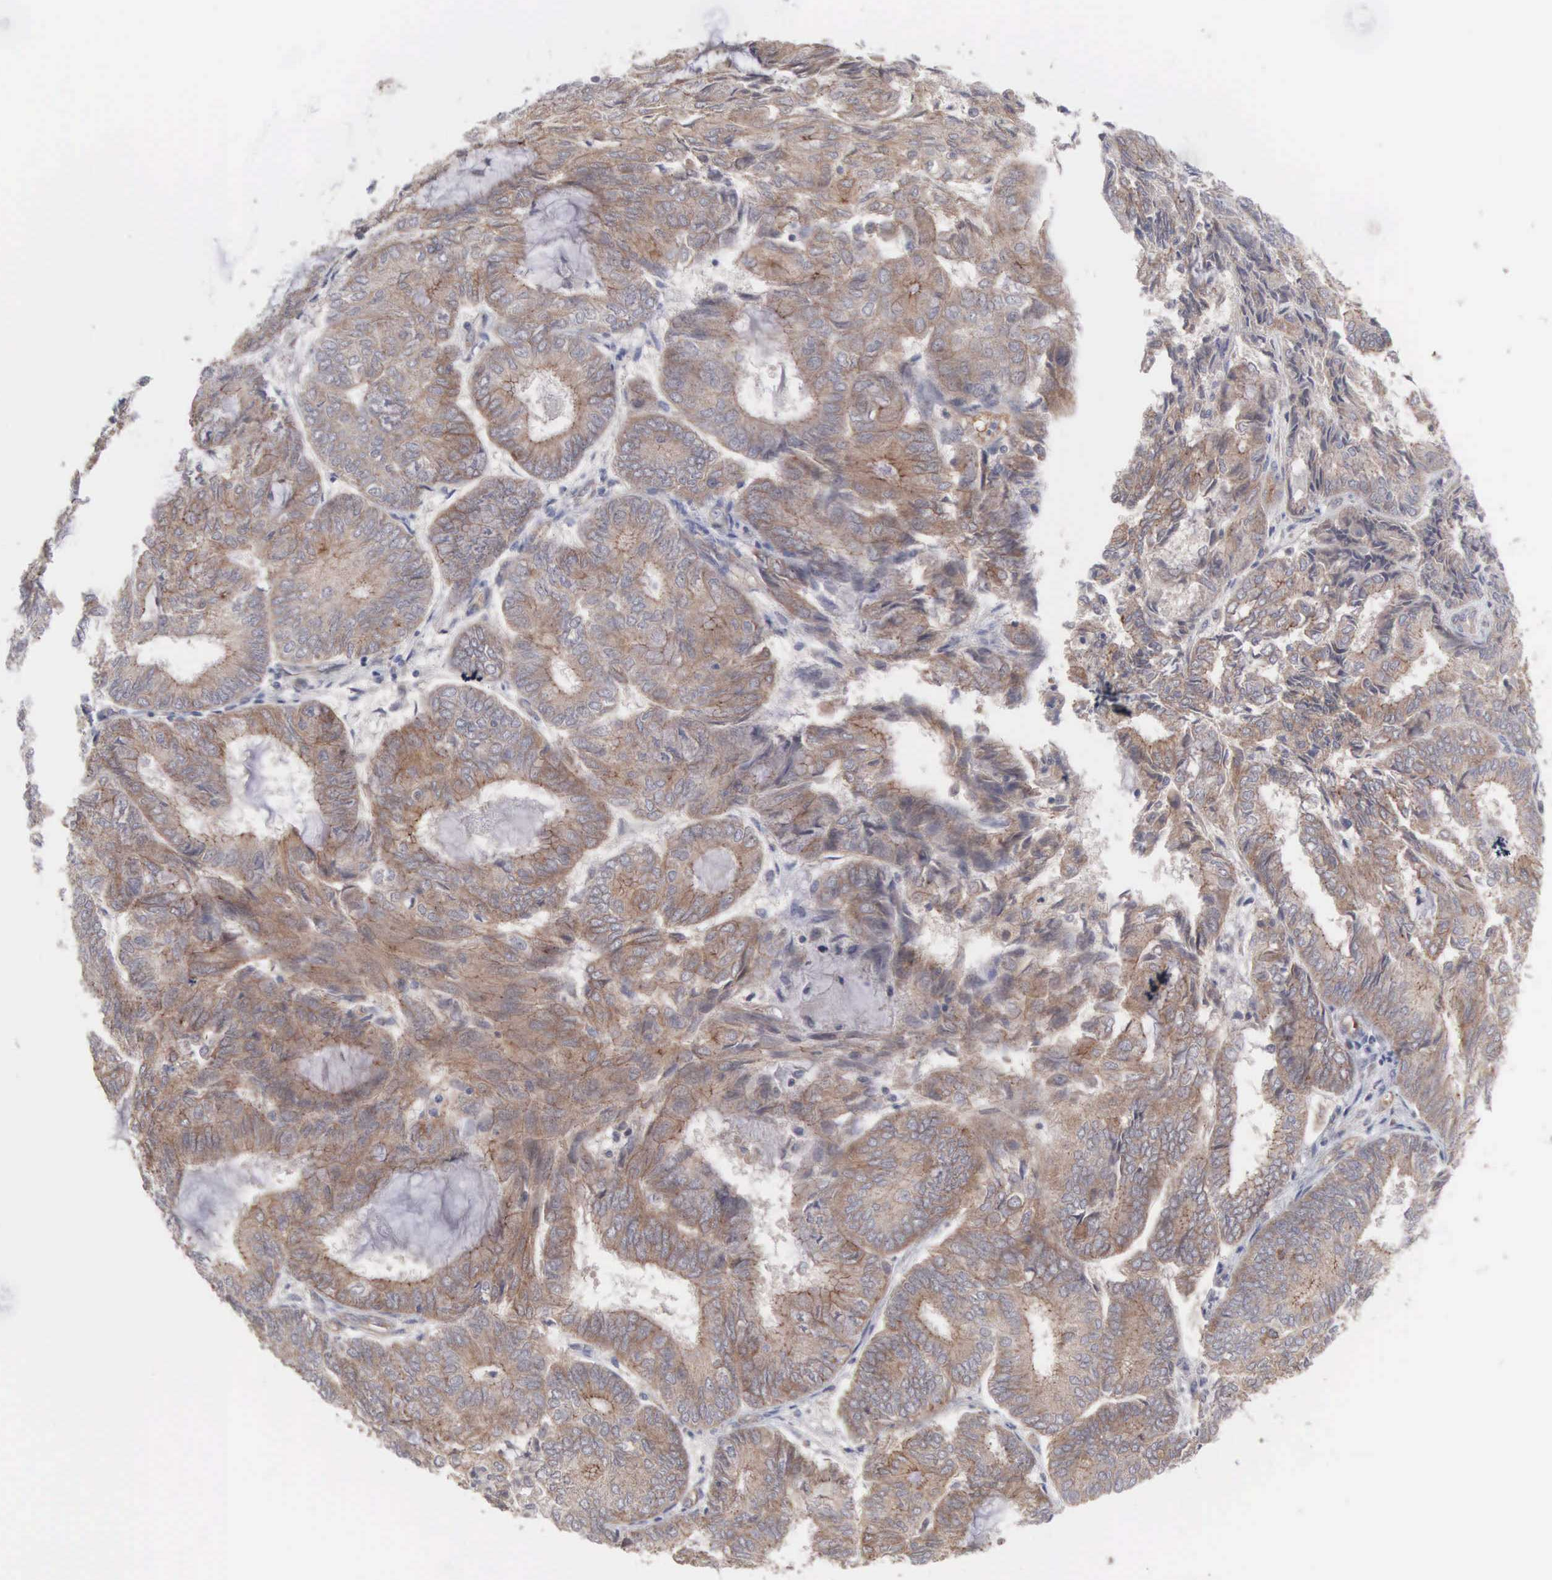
{"staining": {"intensity": "moderate", "quantity": ">75%", "location": "cytoplasmic/membranous"}, "tissue": "endometrial cancer", "cell_type": "Tumor cells", "image_type": "cancer", "snomed": [{"axis": "morphology", "description": "Adenocarcinoma, NOS"}, {"axis": "topography", "description": "Endometrium"}], "caption": "IHC staining of endometrial adenocarcinoma, which reveals medium levels of moderate cytoplasmic/membranous staining in approximately >75% of tumor cells indicating moderate cytoplasmic/membranous protein expression. The staining was performed using DAB (brown) for protein detection and nuclei were counterstained in hematoxylin (blue).", "gene": "INF2", "patient": {"sex": "female", "age": 59}}